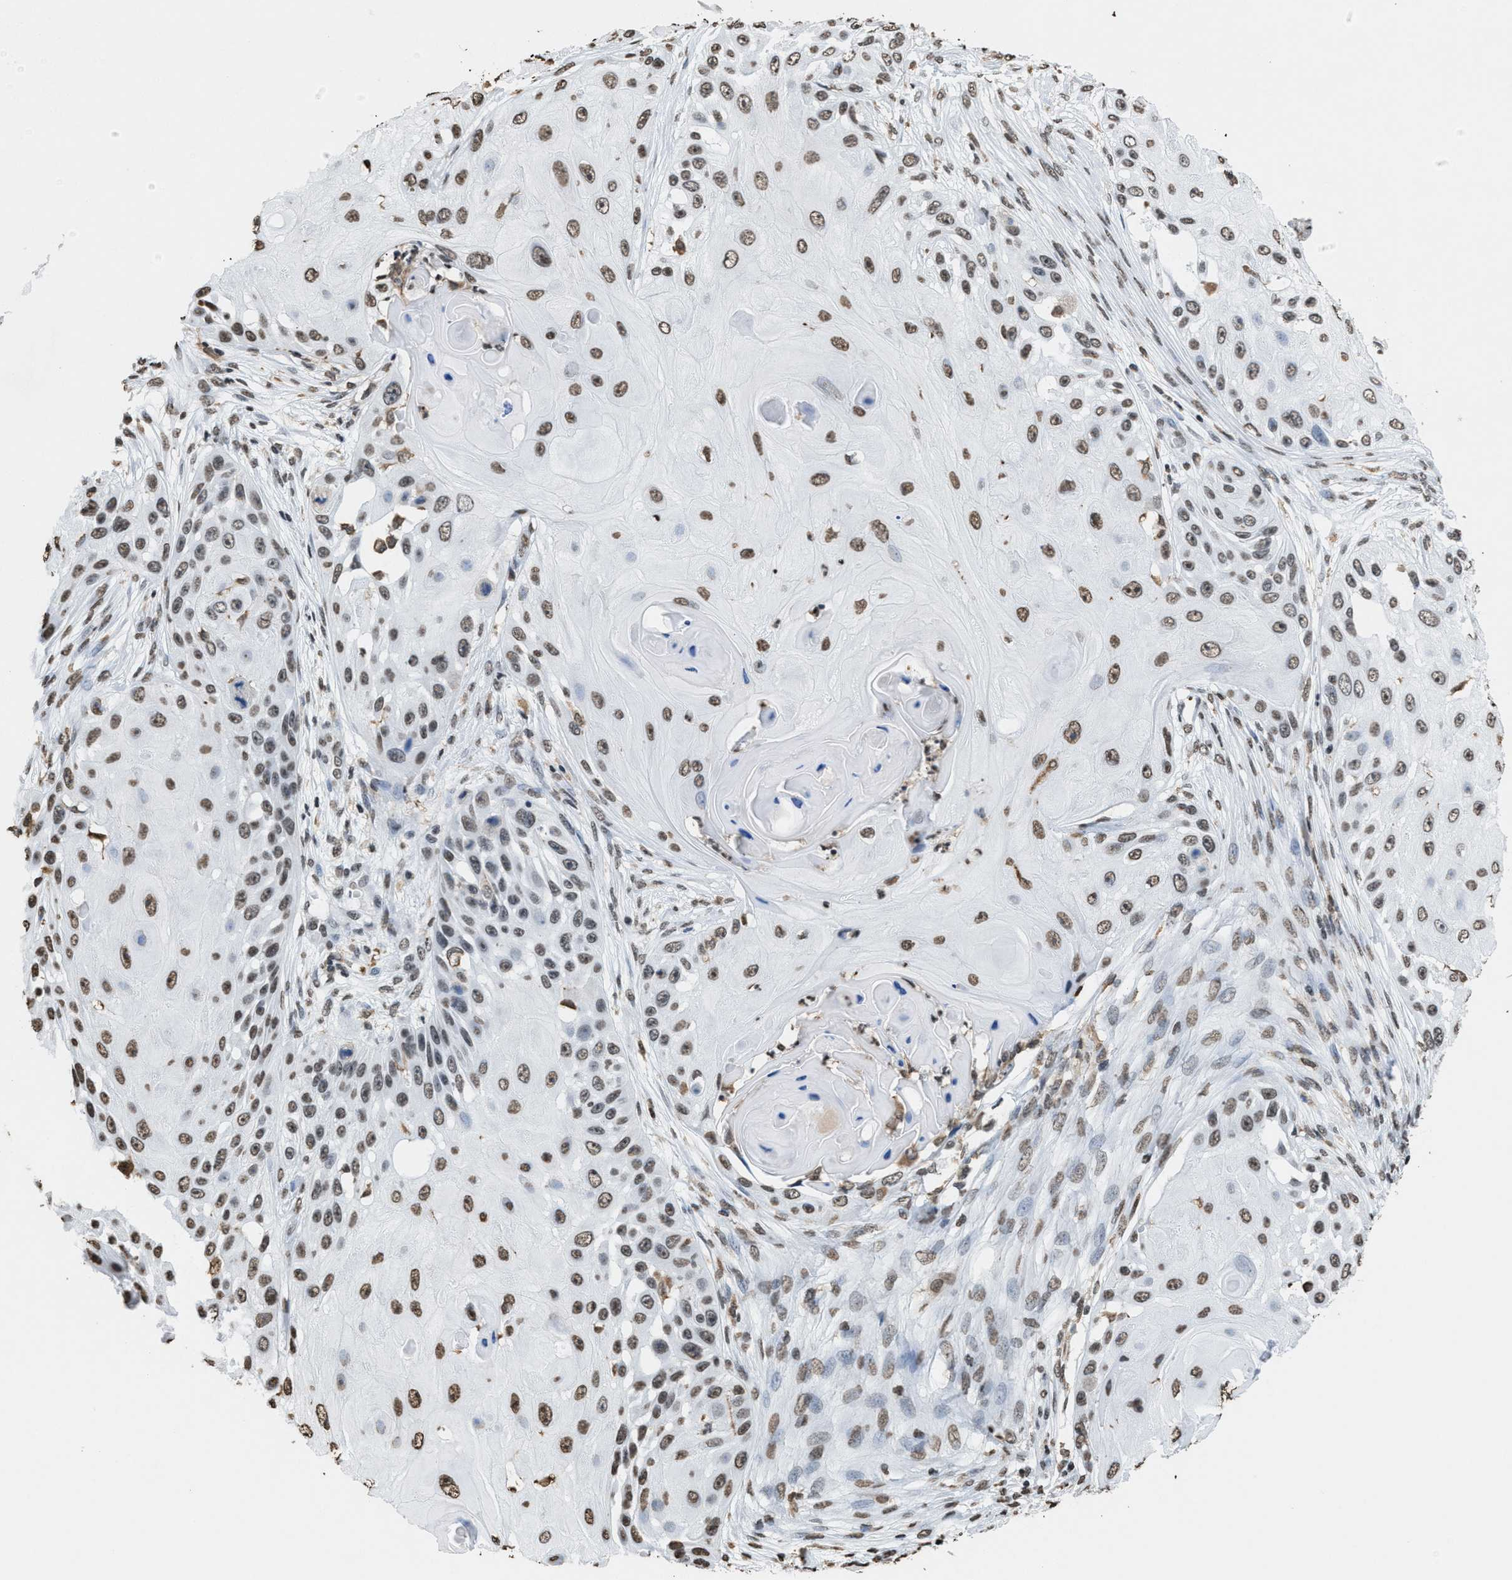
{"staining": {"intensity": "moderate", "quantity": "25%-75%", "location": "nuclear"}, "tissue": "skin cancer", "cell_type": "Tumor cells", "image_type": "cancer", "snomed": [{"axis": "morphology", "description": "Squamous cell carcinoma, NOS"}, {"axis": "topography", "description": "Skin"}], "caption": "Immunohistochemistry (IHC) staining of squamous cell carcinoma (skin), which shows medium levels of moderate nuclear staining in about 25%-75% of tumor cells indicating moderate nuclear protein staining. The staining was performed using DAB (brown) for protein detection and nuclei were counterstained in hematoxylin (blue).", "gene": "NUP88", "patient": {"sex": "female", "age": 44}}